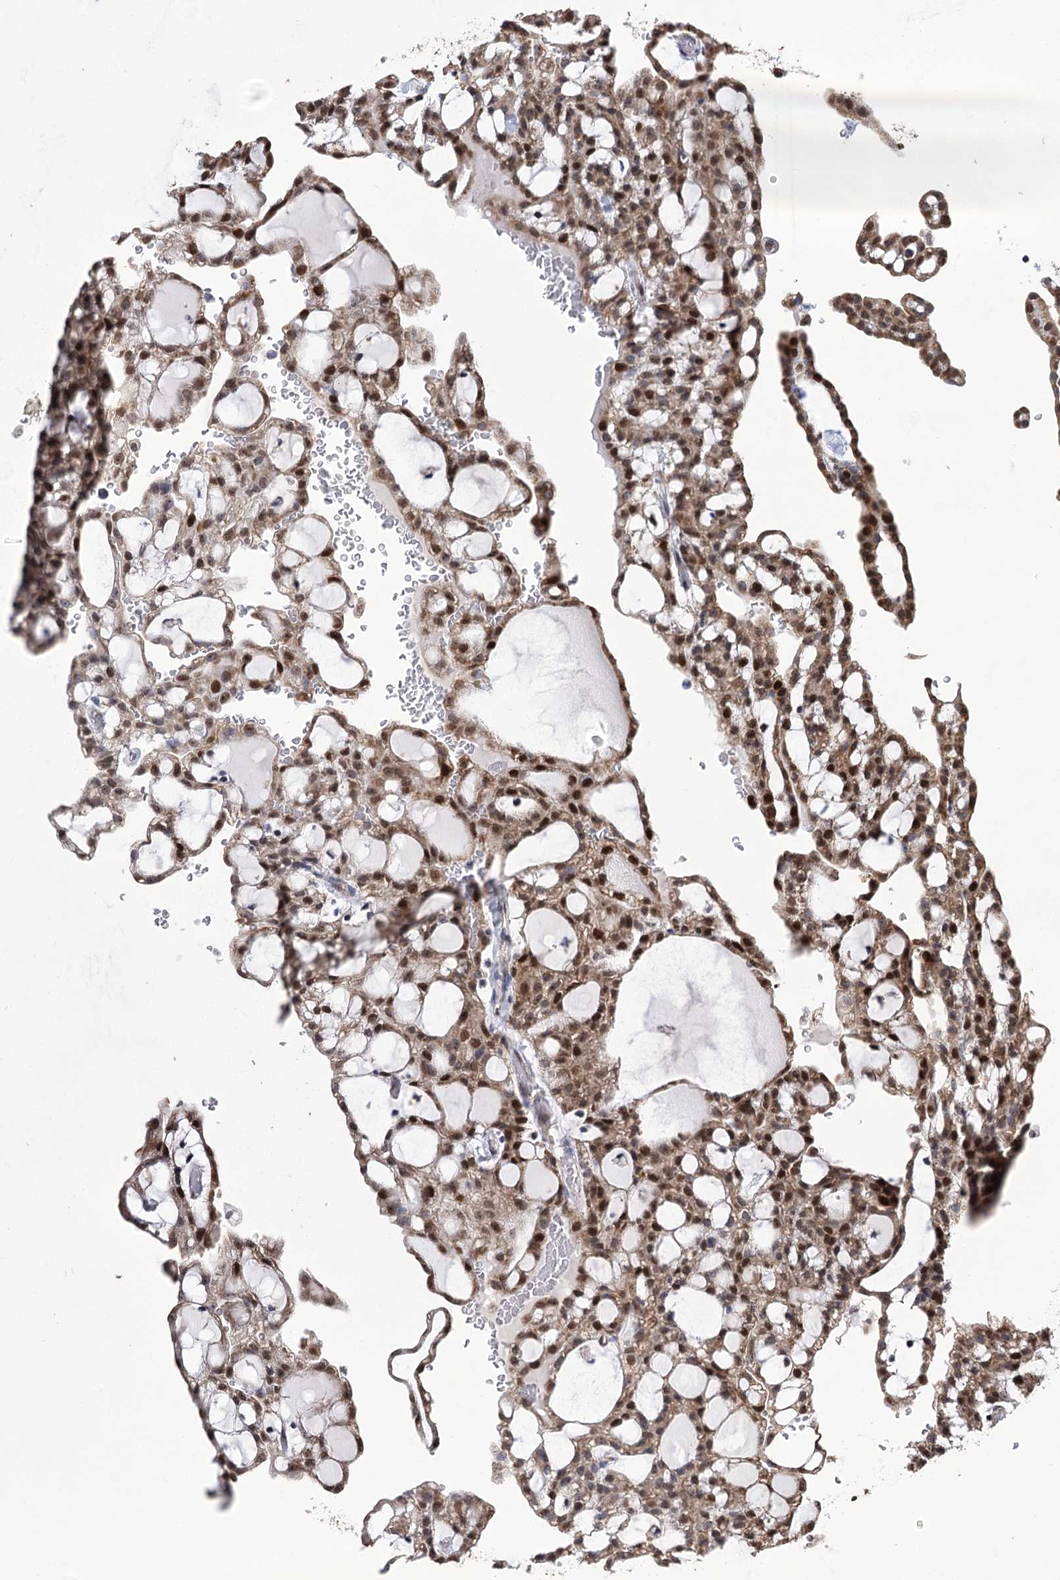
{"staining": {"intensity": "strong", "quantity": "25%-75%", "location": "nuclear"}, "tissue": "renal cancer", "cell_type": "Tumor cells", "image_type": "cancer", "snomed": [{"axis": "morphology", "description": "Adenocarcinoma, NOS"}, {"axis": "topography", "description": "Kidney"}], "caption": "Human renal cancer (adenocarcinoma) stained for a protein (brown) reveals strong nuclear positive positivity in about 25%-75% of tumor cells.", "gene": "NFU1", "patient": {"sex": "male", "age": 63}}